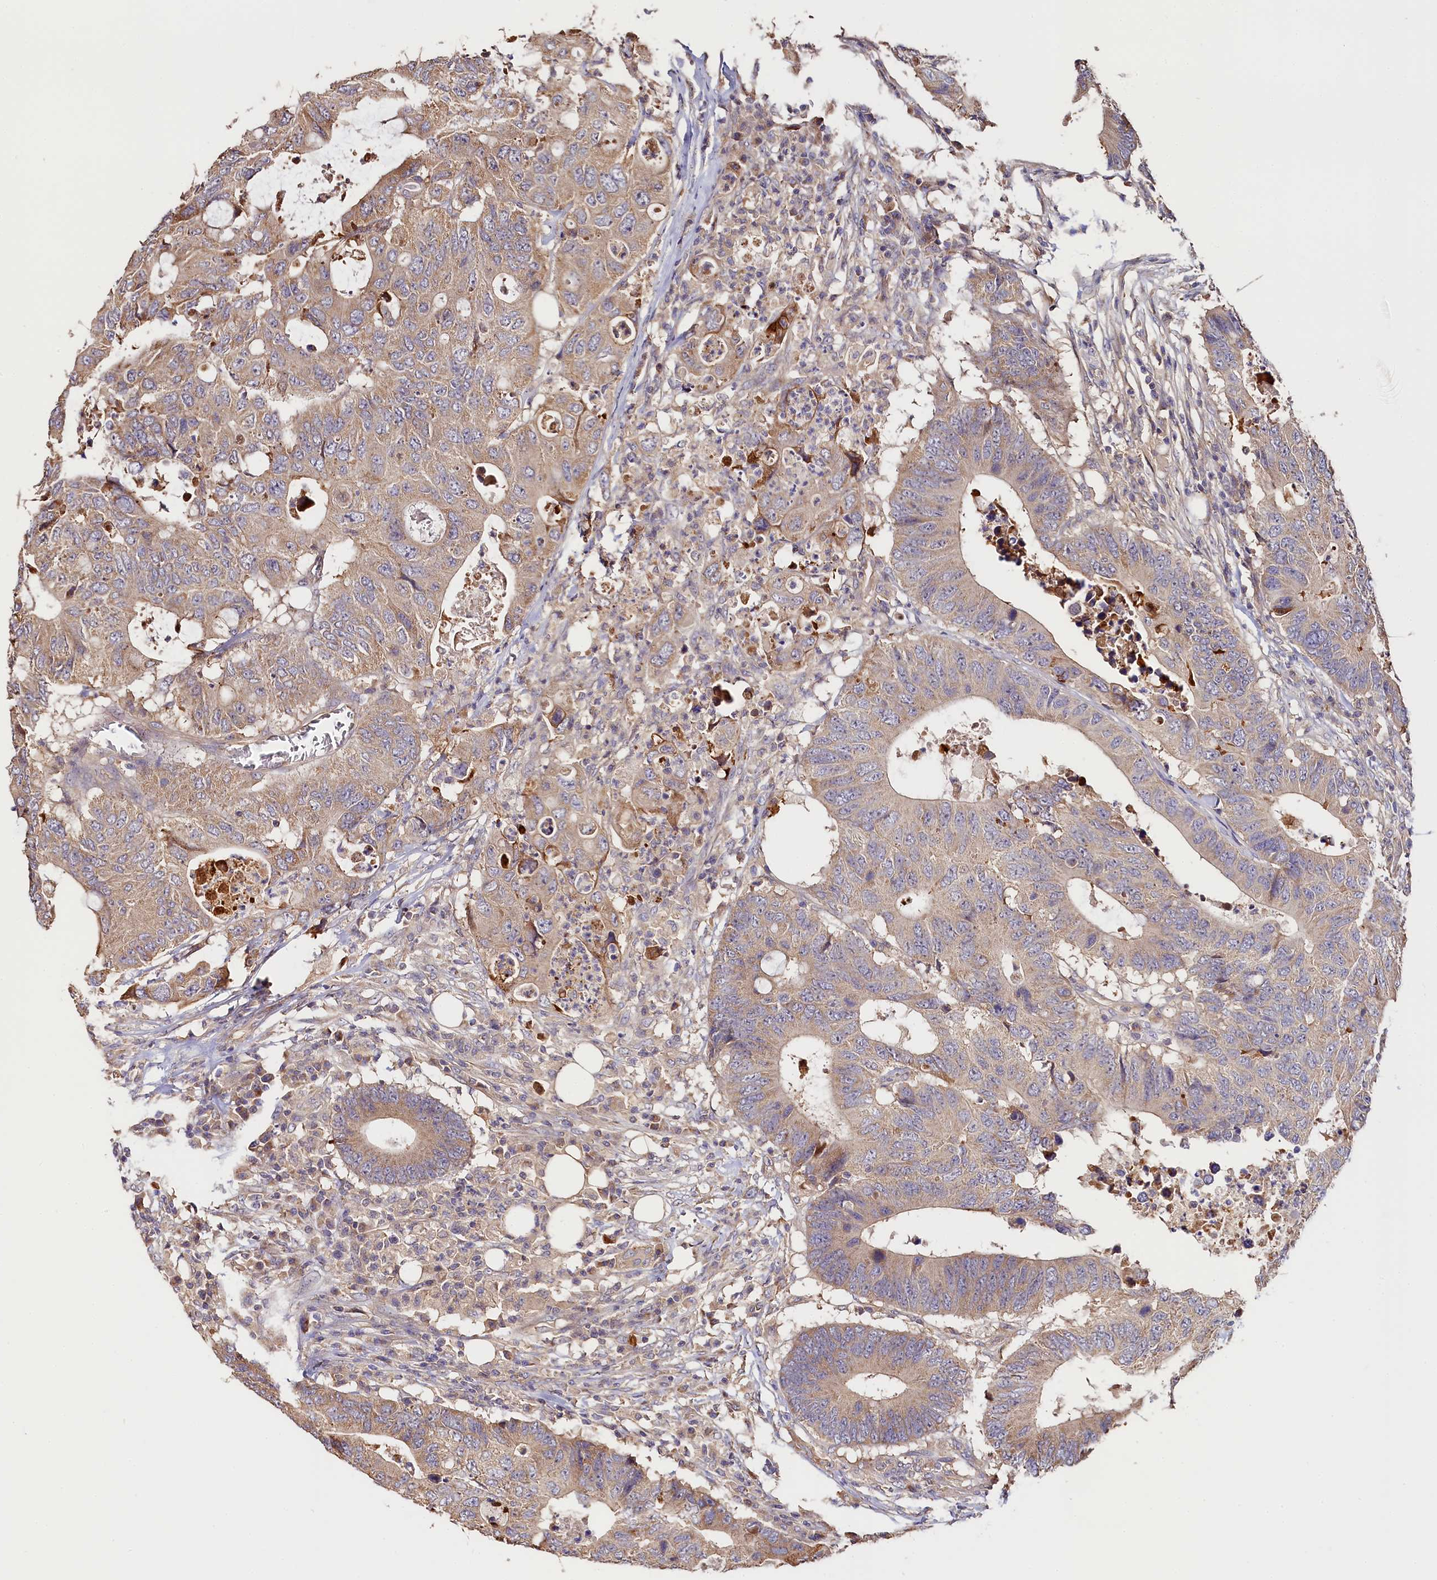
{"staining": {"intensity": "weak", "quantity": ">75%", "location": "cytoplasmic/membranous"}, "tissue": "colorectal cancer", "cell_type": "Tumor cells", "image_type": "cancer", "snomed": [{"axis": "morphology", "description": "Adenocarcinoma, NOS"}, {"axis": "topography", "description": "Colon"}], "caption": "Adenocarcinoma (colorectal) was stained to show a protein in brown. There is low levels of weak cytoplasmic/membranous positivity in approximately >75% of tumor cells. The staining is performed using DAB (3,3'-diaminobenzidine) brown chromogen to label protein expression. The nuclei are counter-stained blue using hematoxylin.", "gene": "KATNB1", "patient": {"sex": "male", "age": 71}}